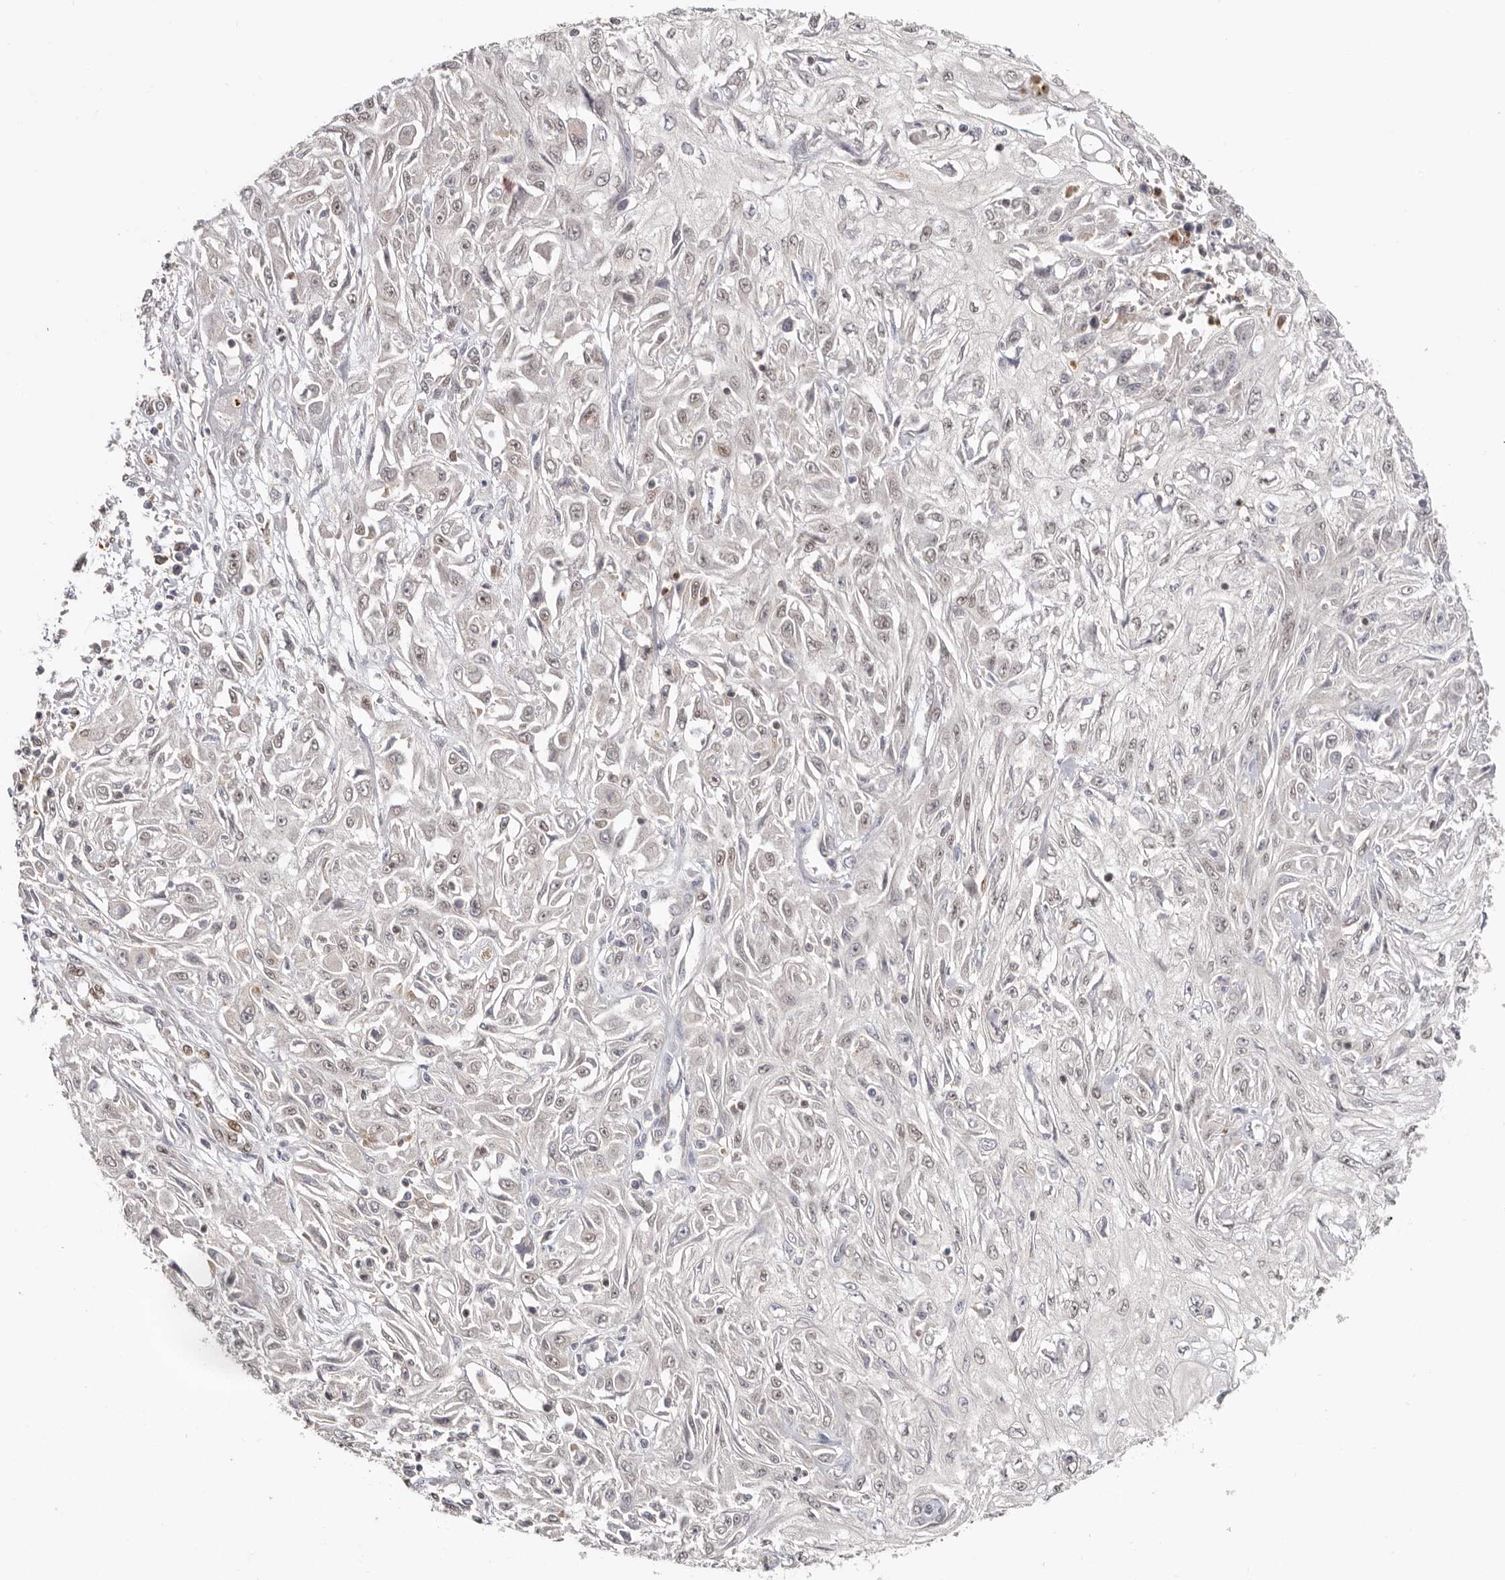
{"staining": {"intensity": "negative", "quantity": "none", "location": "none"}, "tissue": "skin cancer", "cell_type": "Tumor cells", "image_type": "cancer", "snomed": [{"axis": "morphology", "description": "Squamous cell carcinoma, NOS"}, {"axis": "morphology", "description": "Squamous cell carcinoma, metastatic, NOS"}, {"axis": "topography", "description": "Skin"}, {"axis": "topography", "description": "Lymph node"}], "caption": "DAB immunohistochemical staining of squamous cell carcinoma (skin) reveals no significant staining in tumor cells.", "gene": "SMAD7", "patient": {"sex": "male", "age": 75}}